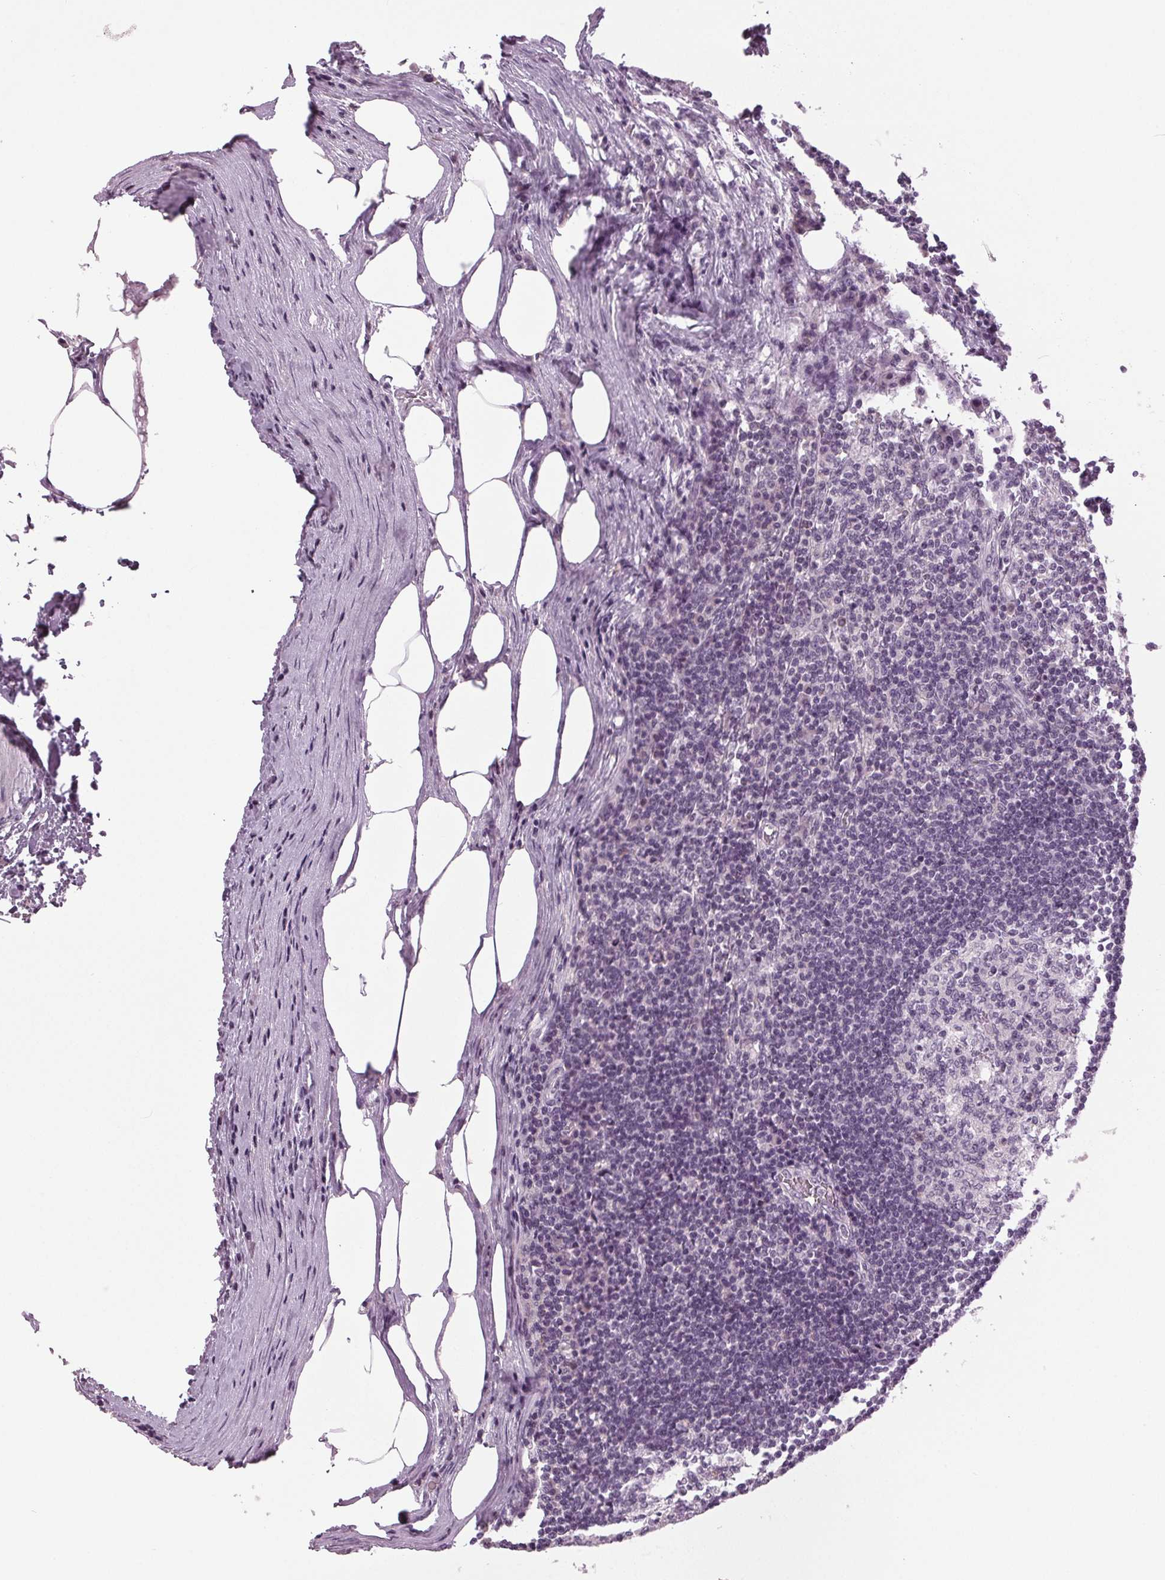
{"staining": {"intensity": "negative", "quantity": "none", "location": "none"}, "tissue": "lymph node", "cell_type": "Germinal center cells", "image_type": "normal", "snomed": [{"axis": "morphology", "description": "Normal tissue, NOS"}, {"axis": "topography", "description": "Lymph node"}], "caption": "The histopathology image demonstrates no staining of germinal center cells in unremarkable lymph node. (DAB immunohistochemistry (IHC) visualized using brightfield microscopy, high magnification).", "gene": "DNAH12", "patient": {"sex": "male", "age": 67}}